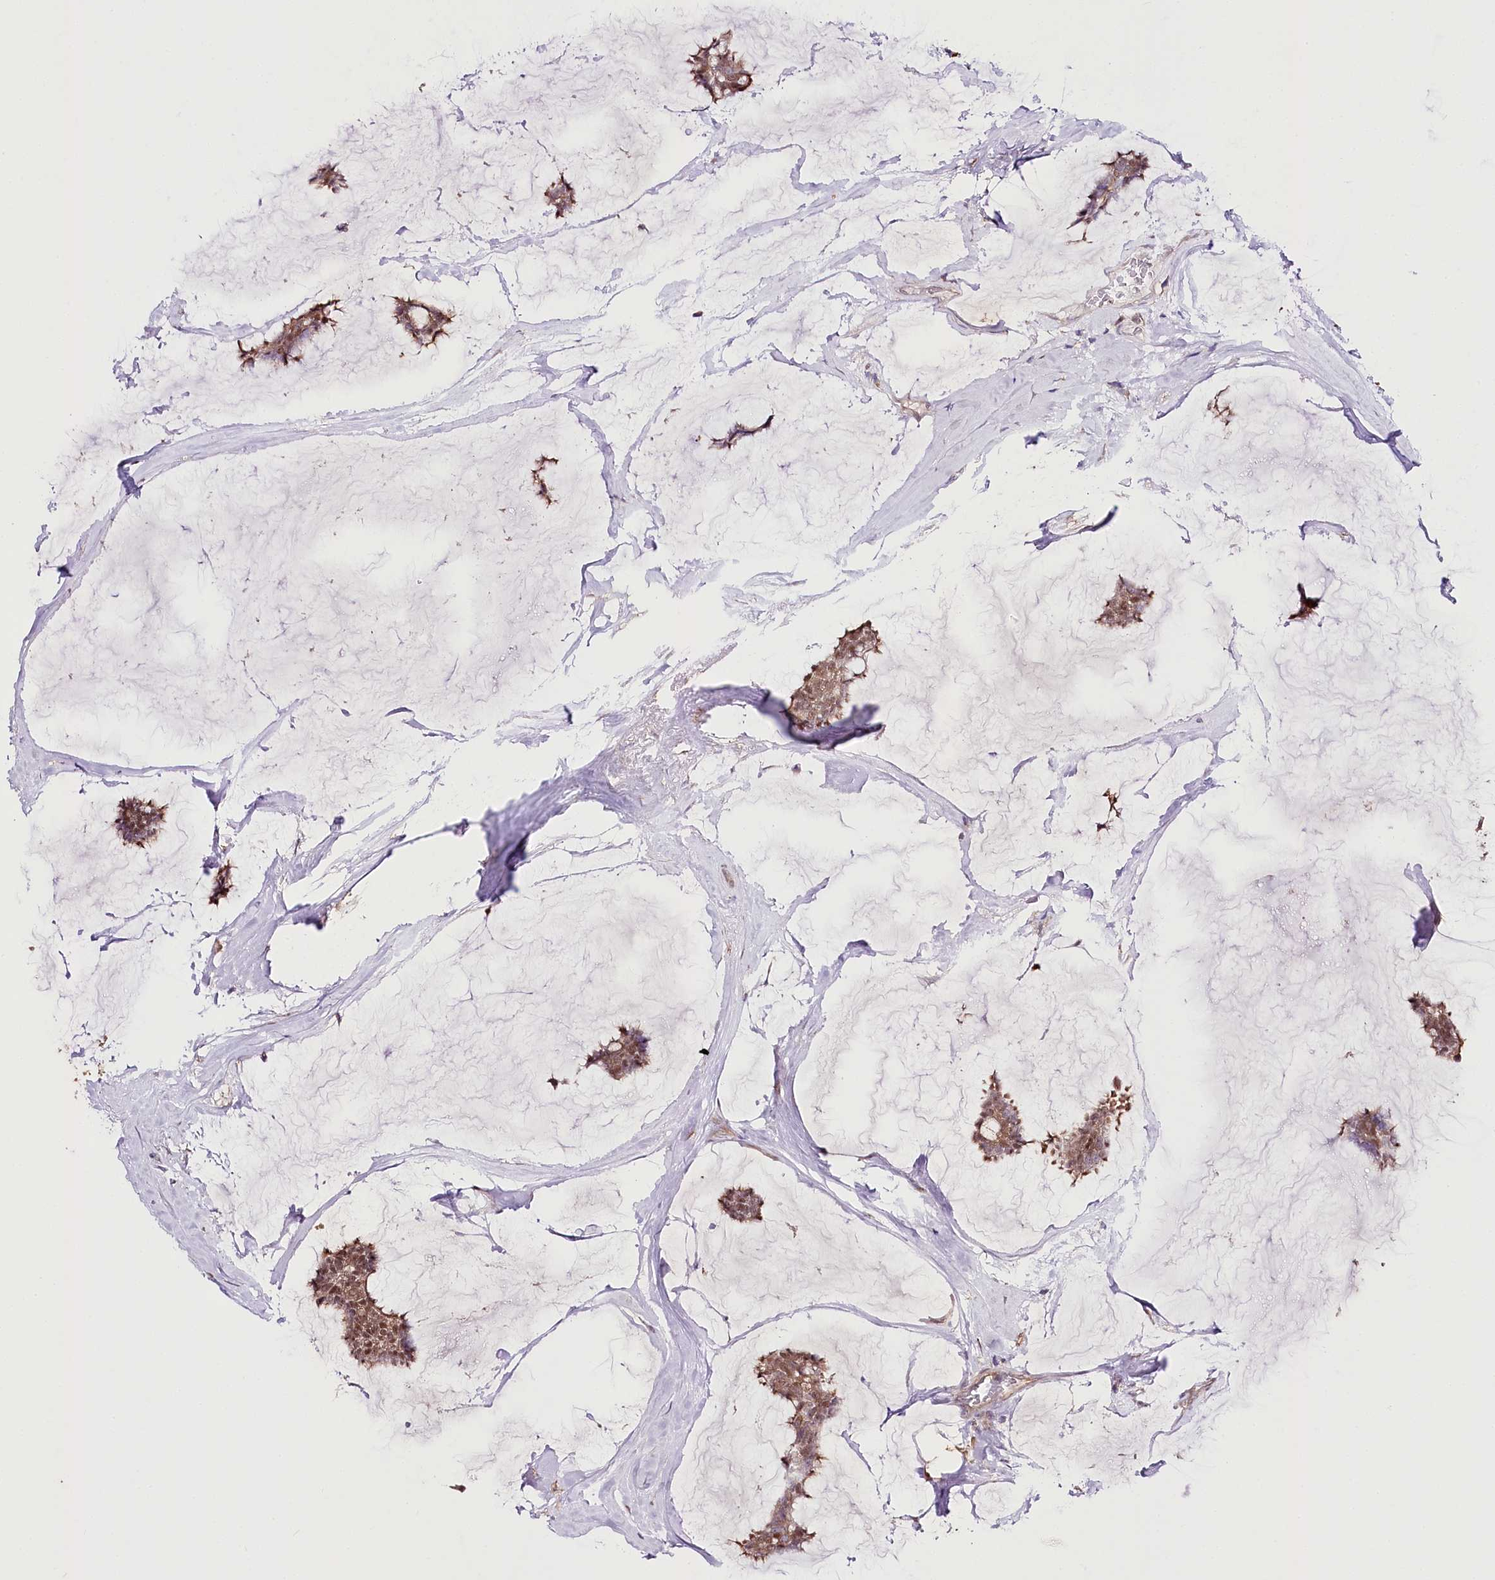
{"staining": {"intensity": "moderate", "quantity": ">75%", "location": "cytoplasmic/membranous,nuclear"}, "tissue": "breast cancer", "cell_type": "Tumor cells", "image_type": "cancer", "snomed": [{"axis": "morphology", "description": "Duct carcinoma"}, {"axis": "topography", "description": "Breast"}], "caption": "Infiltrating ductal carcinoma (breast) stained with a protein marker shows moderate staining in tumor cells.", "gene": "UGP2", "patient": {"sex": "female", "age": 93}}